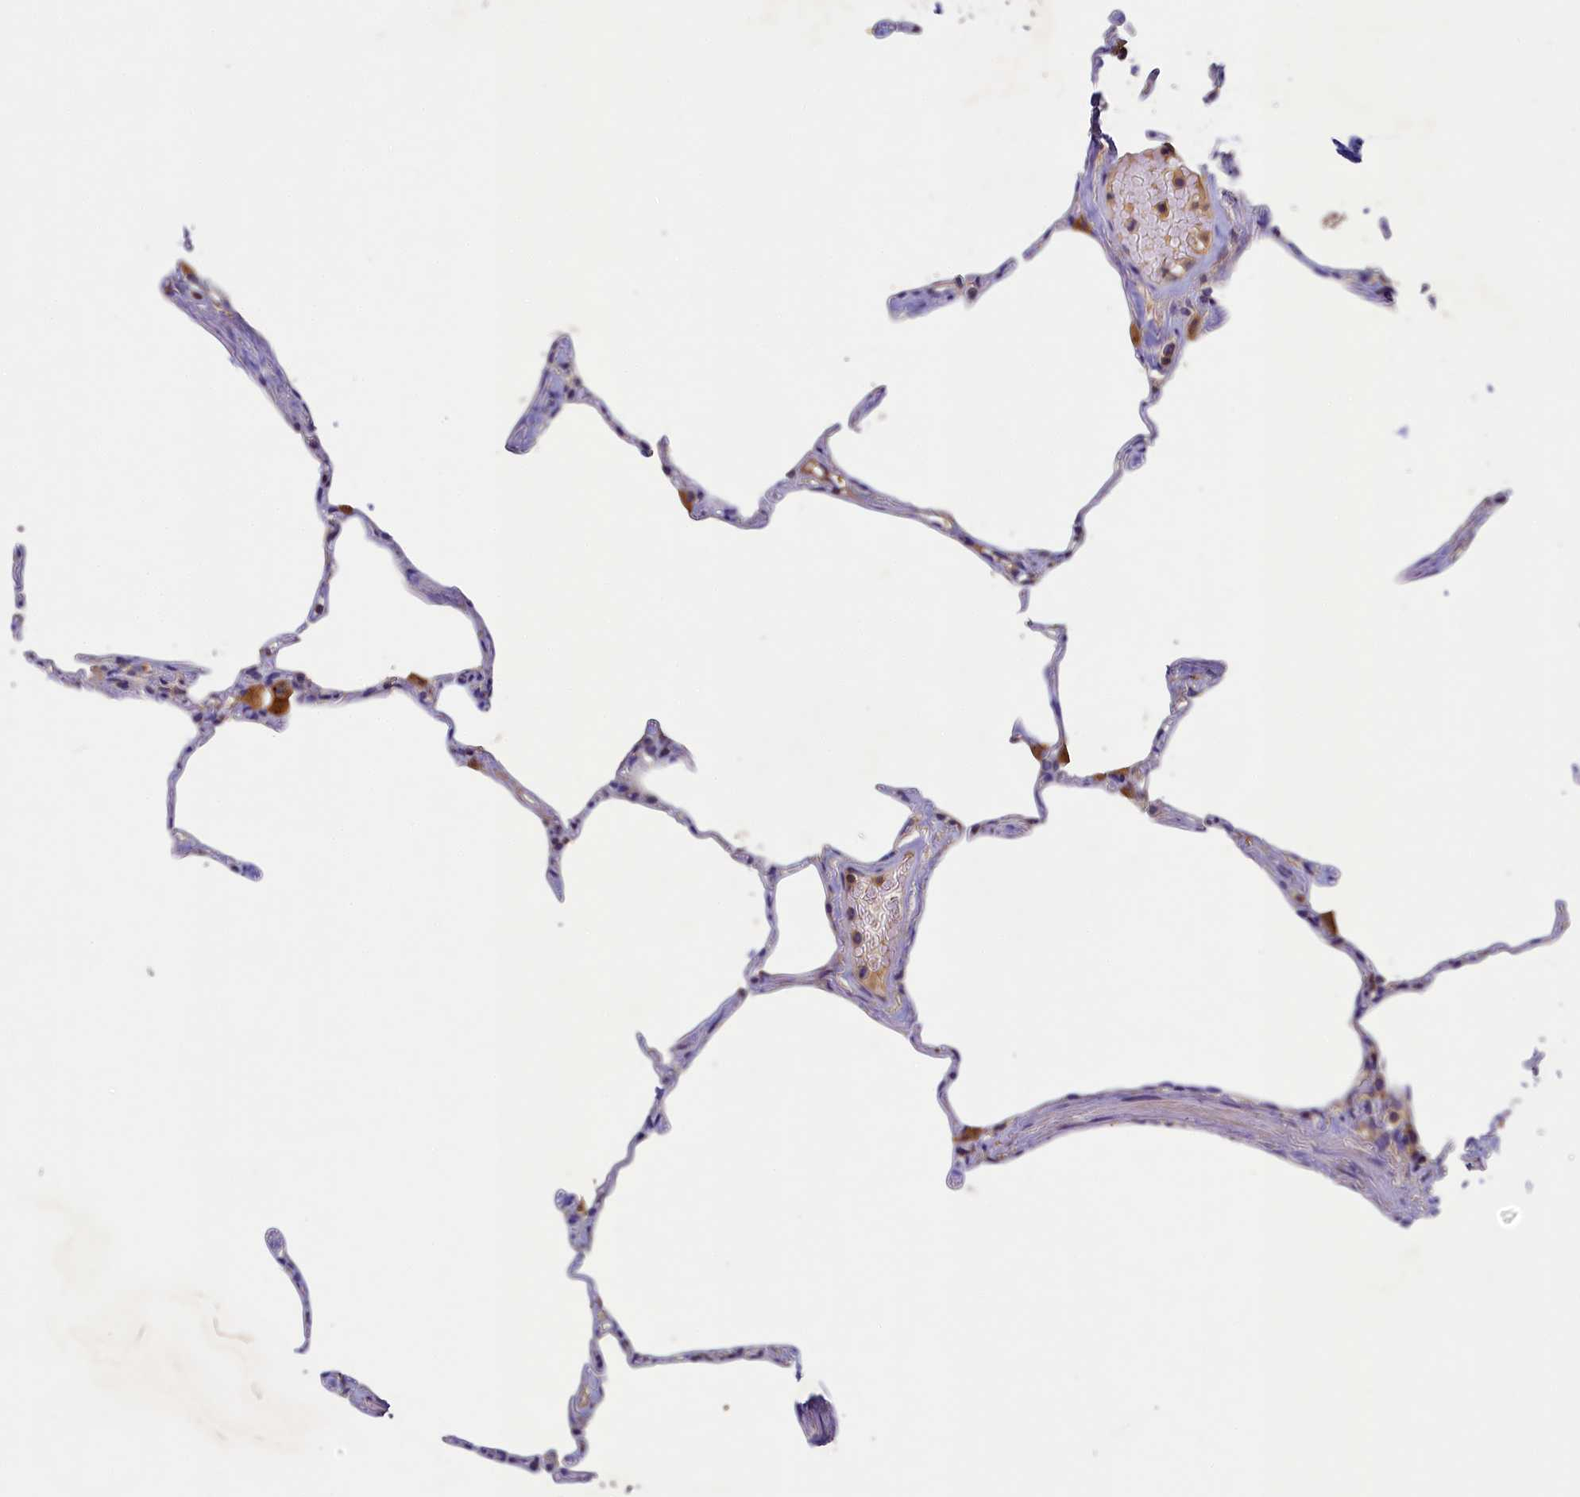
{"staining": {"intensity": "negative", "quantity": "none", "location": "none"}, "tissue": "lung", "cell_type": "Alveolar cells", "image_type": "normal", "snomed": [{"axis": "morphology", "description": "Normal tissue, NOS"}, {"axis": "topography", "description": "Lung"}], "caption": "This is an immunohistochemistry (IHC) micrograph of normal human lung. There is no expression in alveolar cells.", "gene": "SEC31B", "patient": {"sex": "male", "age": 65}}